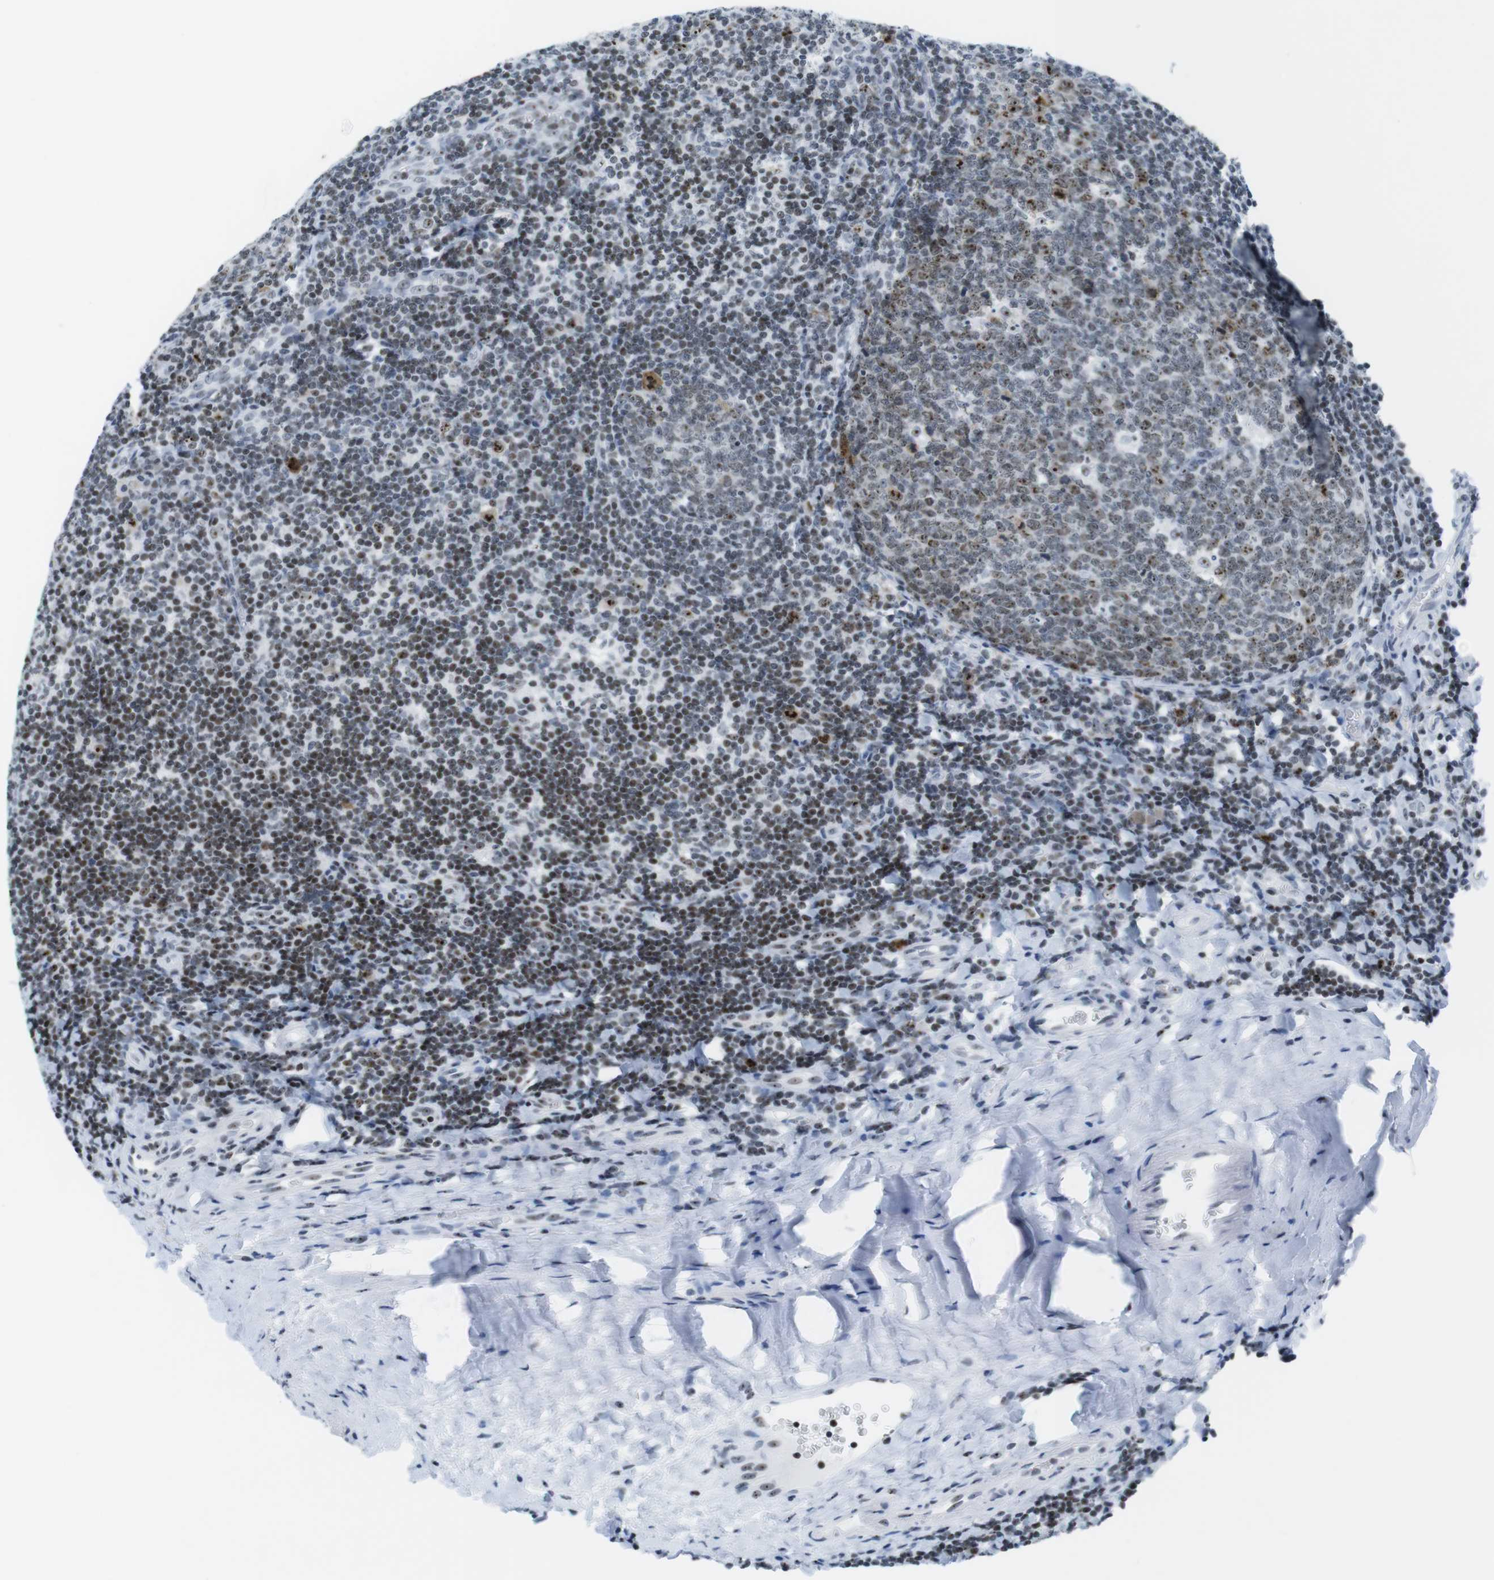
{"staining": {"intensity": "moderate", "quantity": "25%-75%", "location": "nuclear"}, "tissue": "tonsil", "cell_type": "Germinal center cells", "image_type": "normal", "snomed": [{"axis": "morphology", "description": "Normal tissue, NOS"}, {"axis": "topography", "description": "Tonsil"}], "caption": "Unremarkable tonsil demonstrates moderate nuclear expression in approximately 25%-75% of germinal center cells (DAB = brown stain, brightfield microscopy at high magnification)..", "gene": "NIFK", "patient": {"sex": "male", "age": 37}}